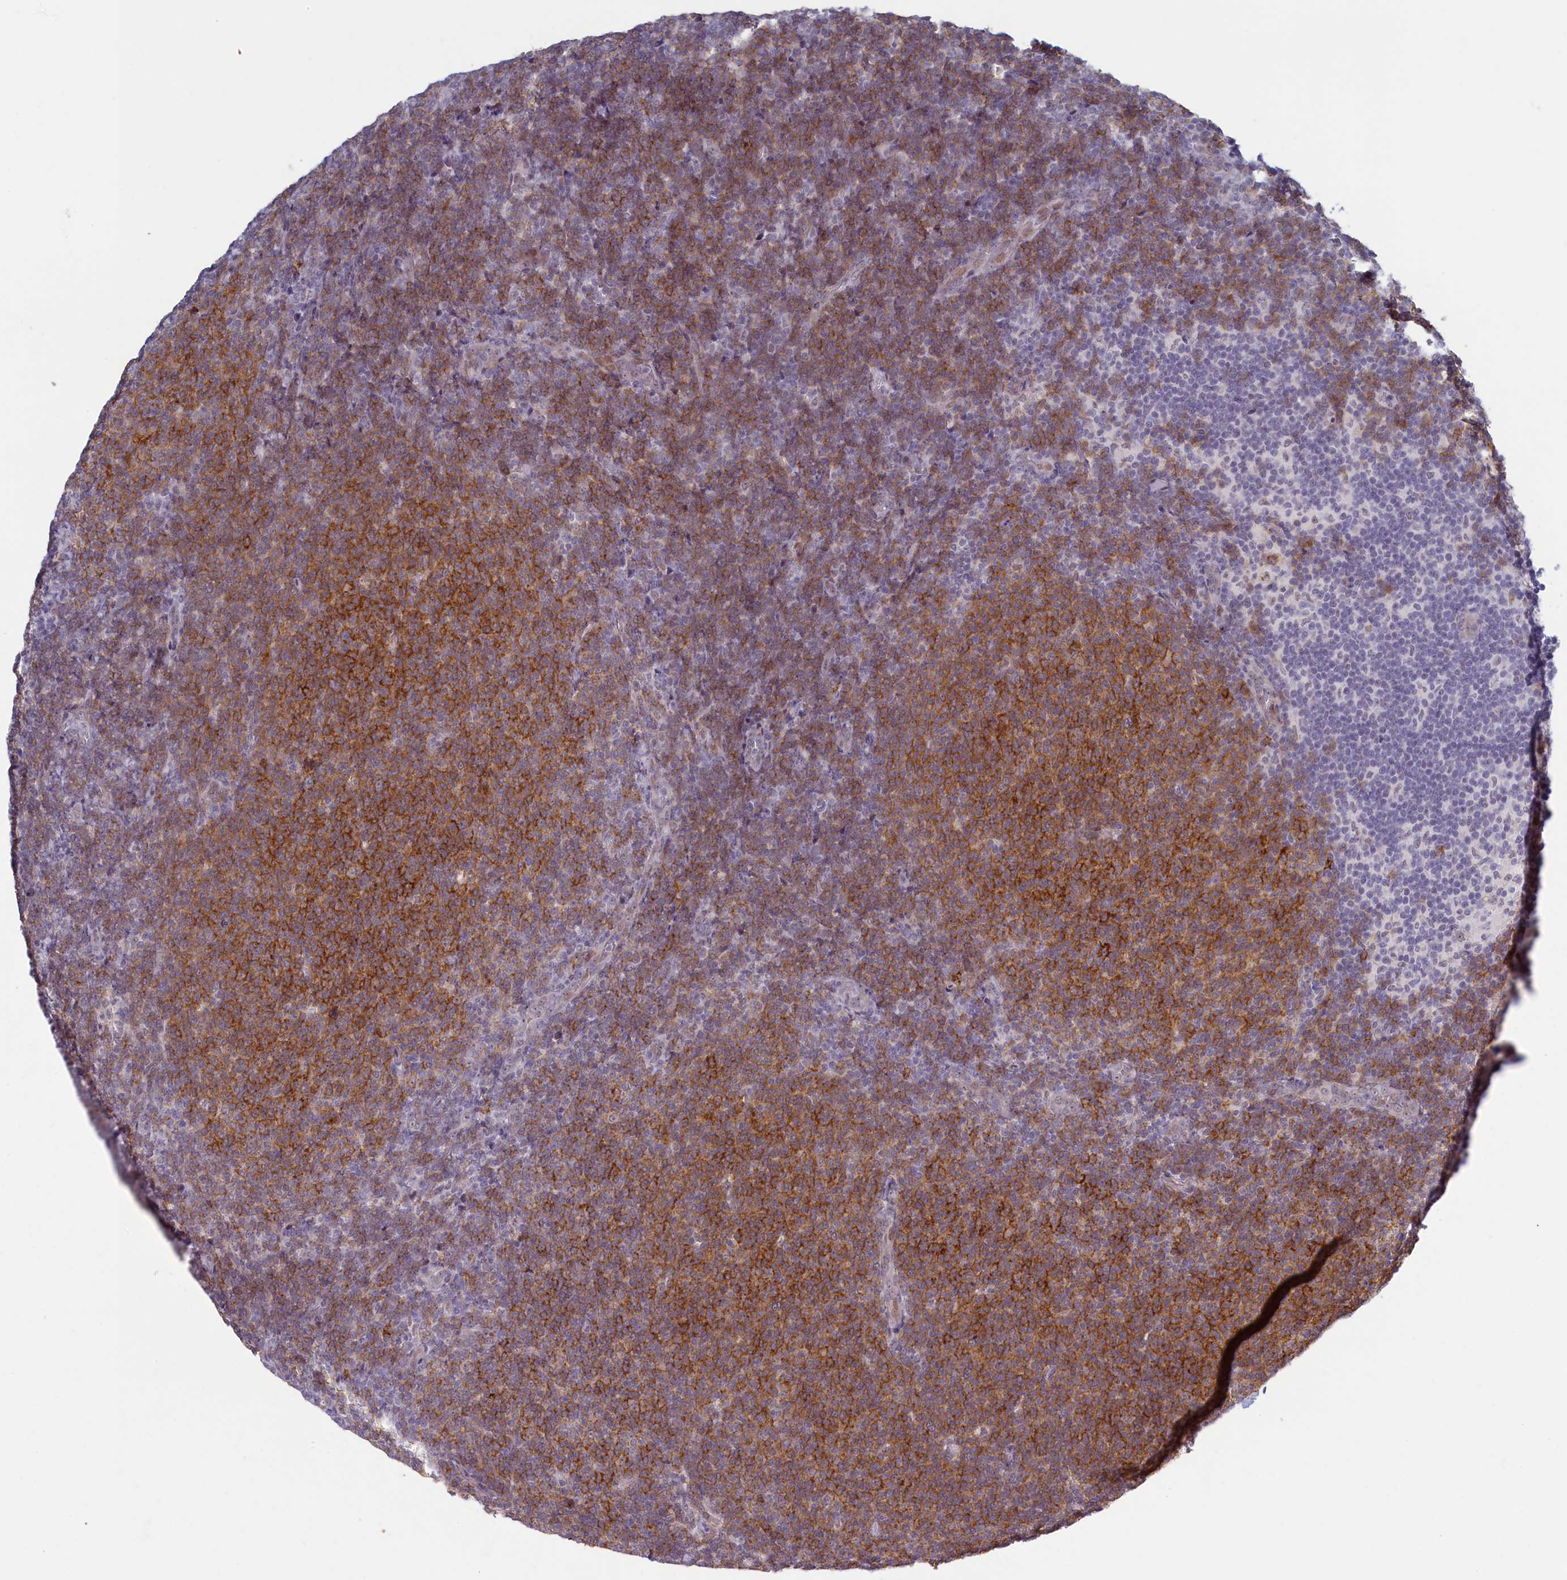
{"staining": {"intensity": "moderate", "quantity": "25%-75%", "location": "cytoplasmic/membranous"}, "tissue": "lymphoma", "cell_type": "Tumor cells", "image_type": "cancer", "snomed": [{"axis": "morphology", "description": "Malignant lymphoma, non-Hodgkin's type, Low grade"}, {"axis": "topography", "description": "Lymph node"}], "caption": "Approximately 25%-75% of tumor cells in malignant lymphoma, non-Hodgkin's type (low-grade) reveal moderate cytoplasmic/membranous protein expression as visualized by brown immunohistochemical staining.", "gene": "ATF7IP2", "patient": {"sex": "male", "age": 66}}